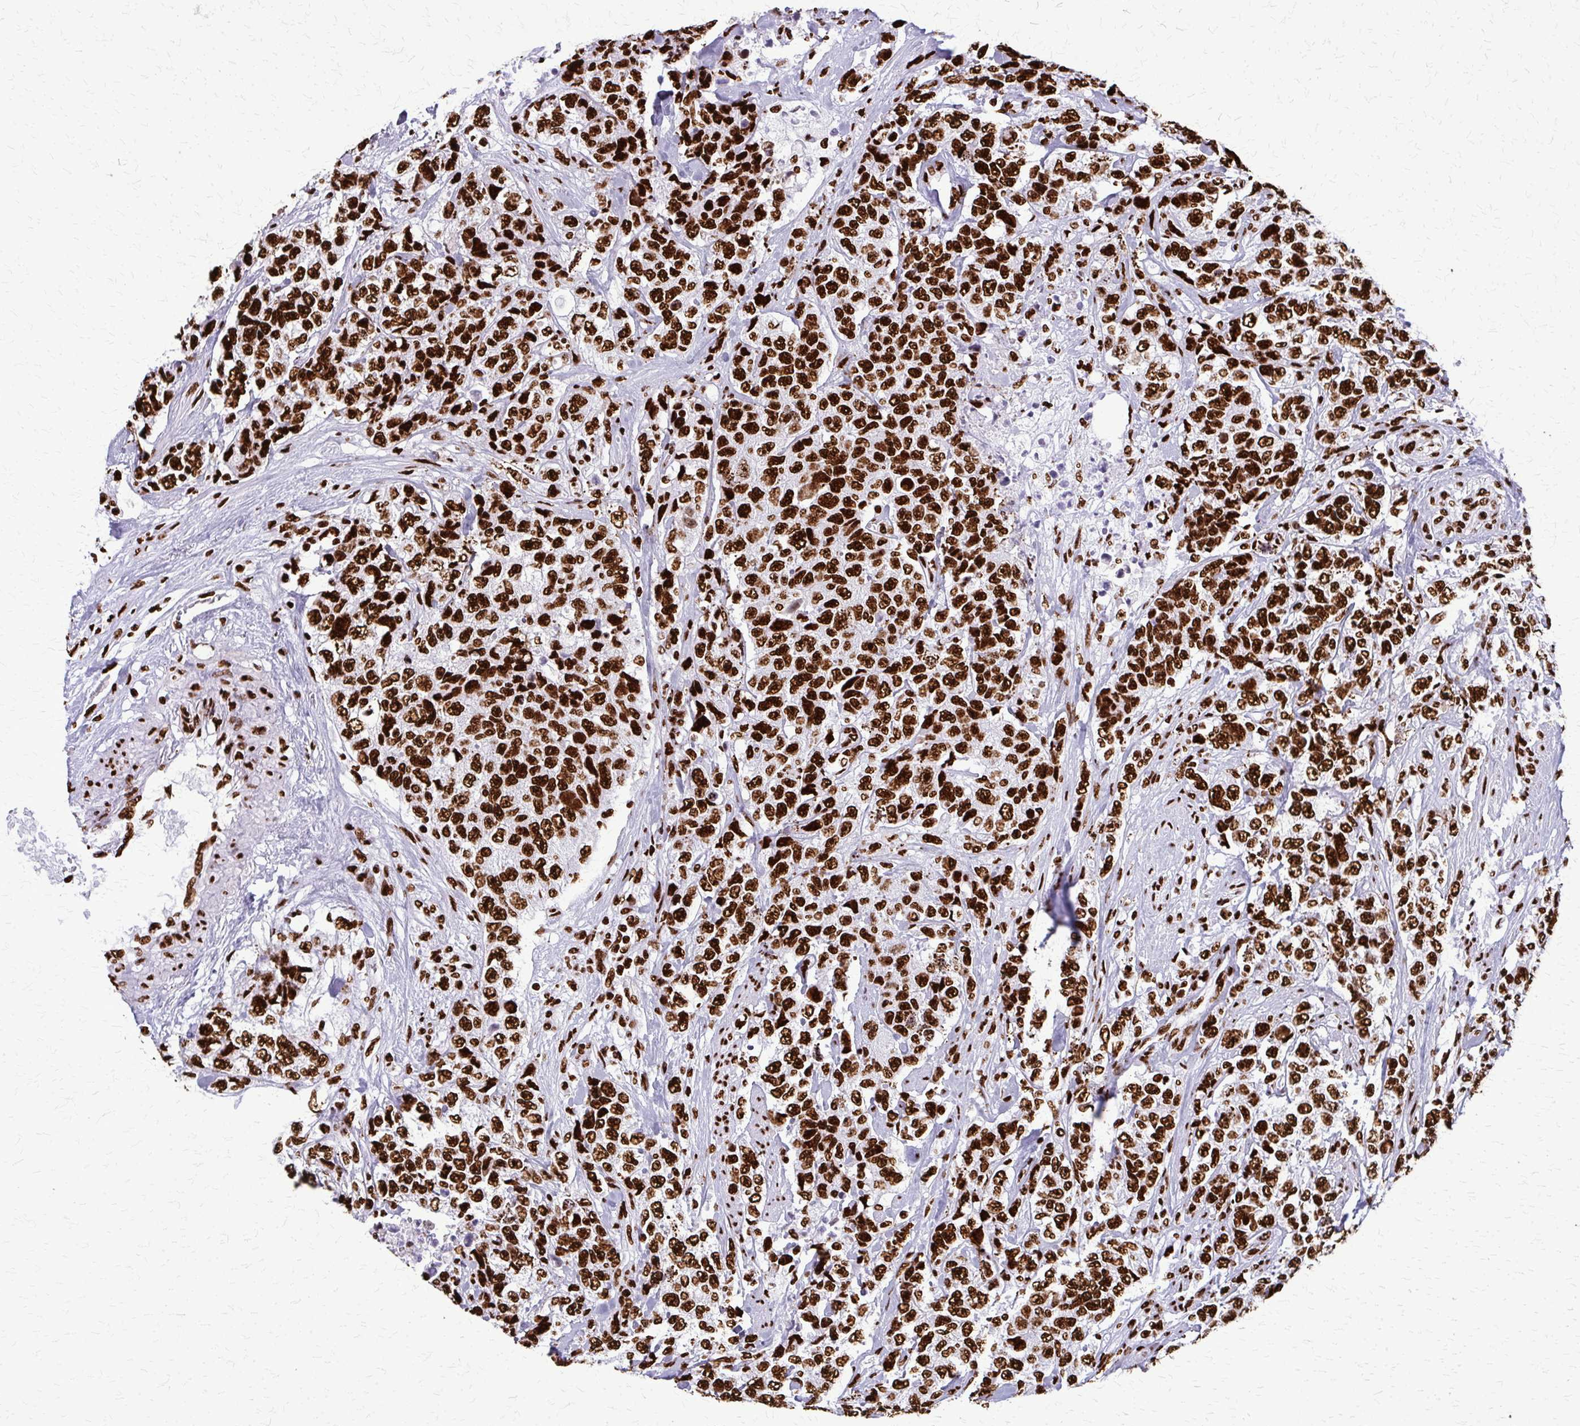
{"staining": {"intensity": "strong", "quantity": ">75%", "location": "nuclear"}, "tissue": "urothelial cancer", "cell_type": "Tumor cells", "image_type": "cancer", "snomed": [{"axis": "morphology", "description": "Urothelial carcinoma, High grade"}, {"axis": "topography", "description": "Urinary bladder"}], "caption": "A high amount of strong nuclear positivity is present in about >75% of tumor cells in urothelial cancer tissue. (Brightfield microscopy of DAB IHC at high magnification).", "gene": "SFPQ", "patient": {"sex": "female", "age": 78}}